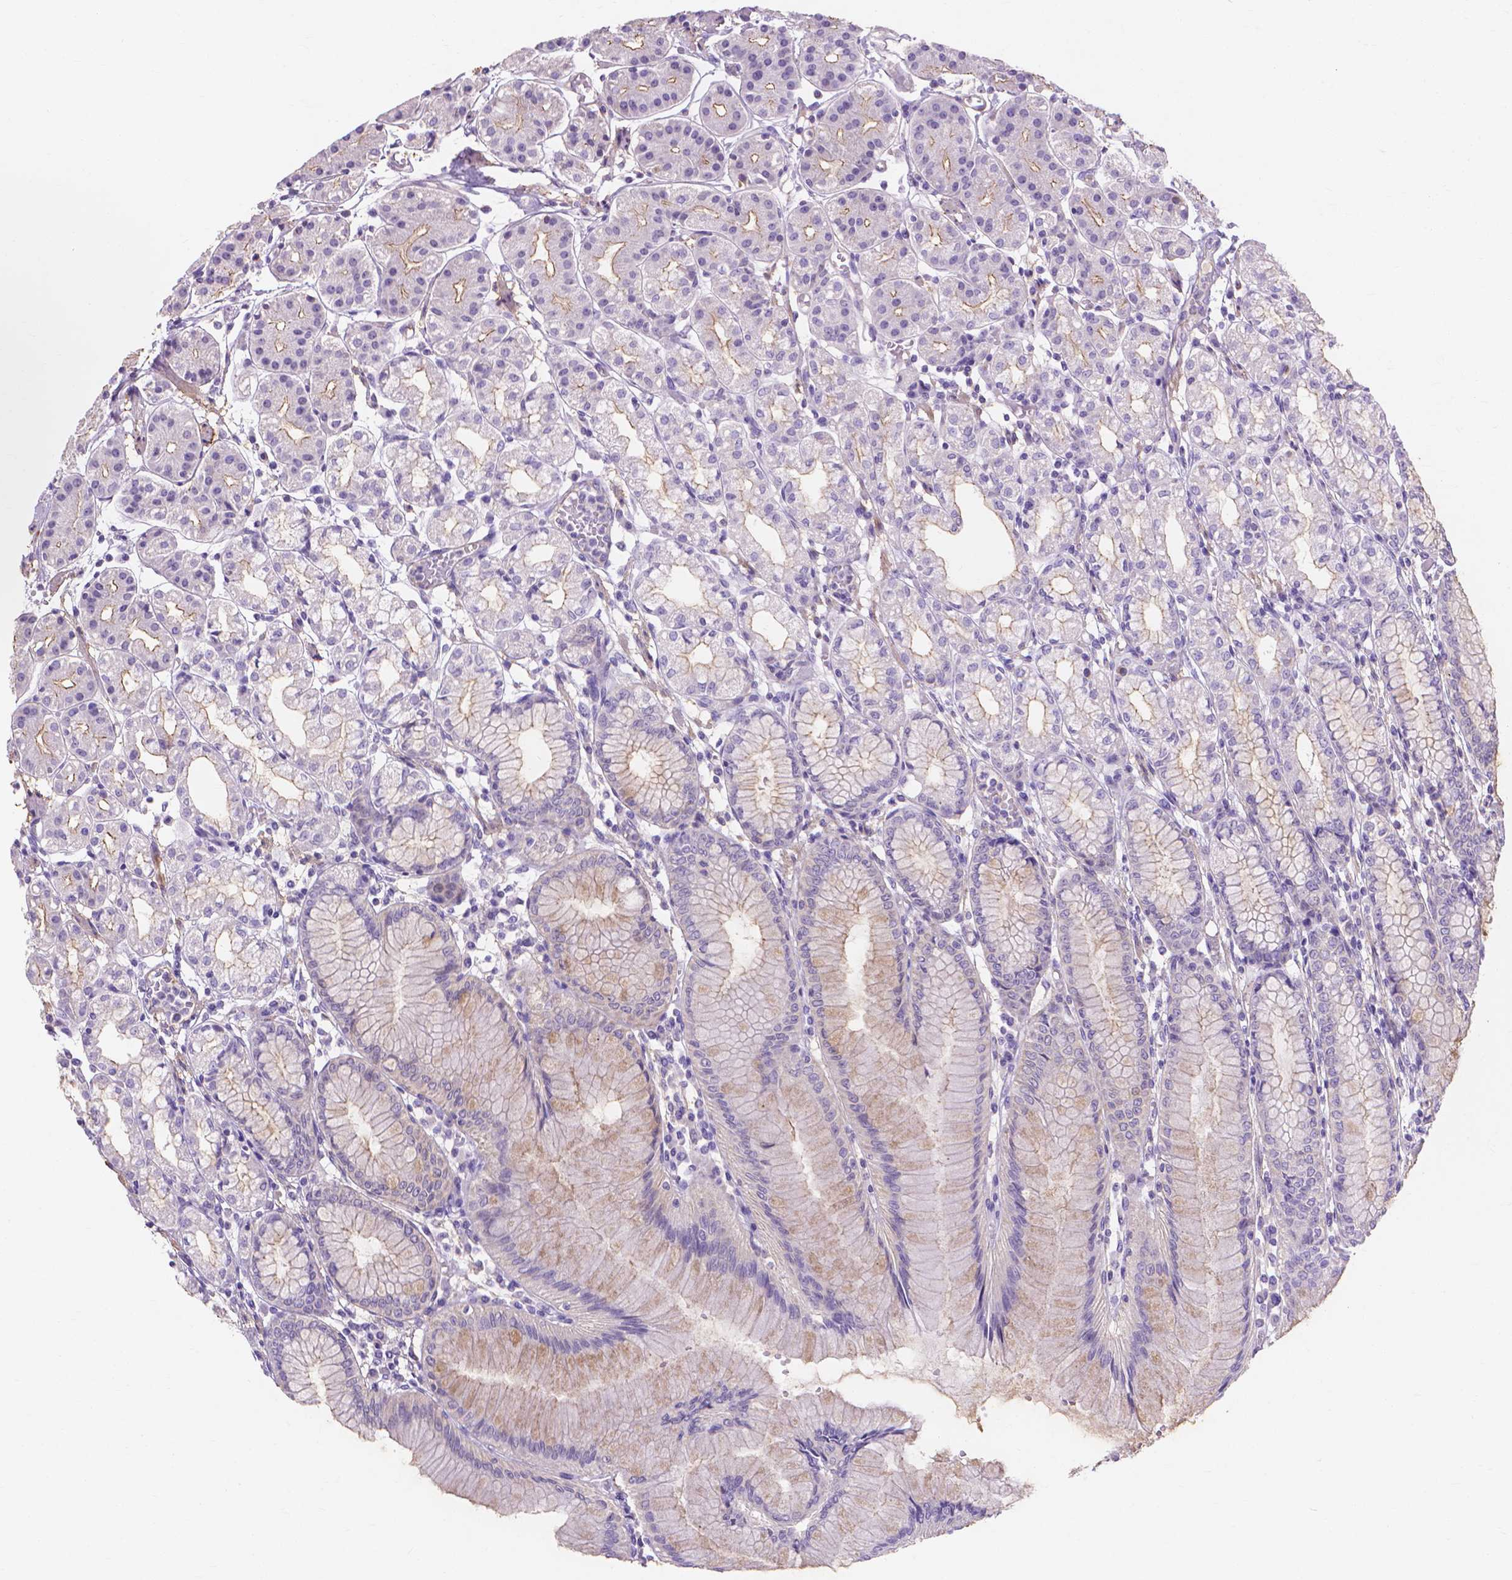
{"staining": {"intensity": "weak", "quantity": "<25%", "location": "cytoplasmic/membranous"}, "tissue": "stomach", "cell_type": "Glandular cells", "image_type": "normal", "snomed": [{"axis": "morphology", "description": "Normal tissue, NOS"}, {"axis": "topography", "description": "Skeletal muscle"}, {"axis": "topography", "description": "Stomach"}], "caption": "Immunohistochemistry of normal human stomach reveals no staining in glandular cells. (Immunohistochemistry, brightfield microscopy, high magnification).", "gene": "MBLAC1", "patient": {"sex": "female", "age": 57}}